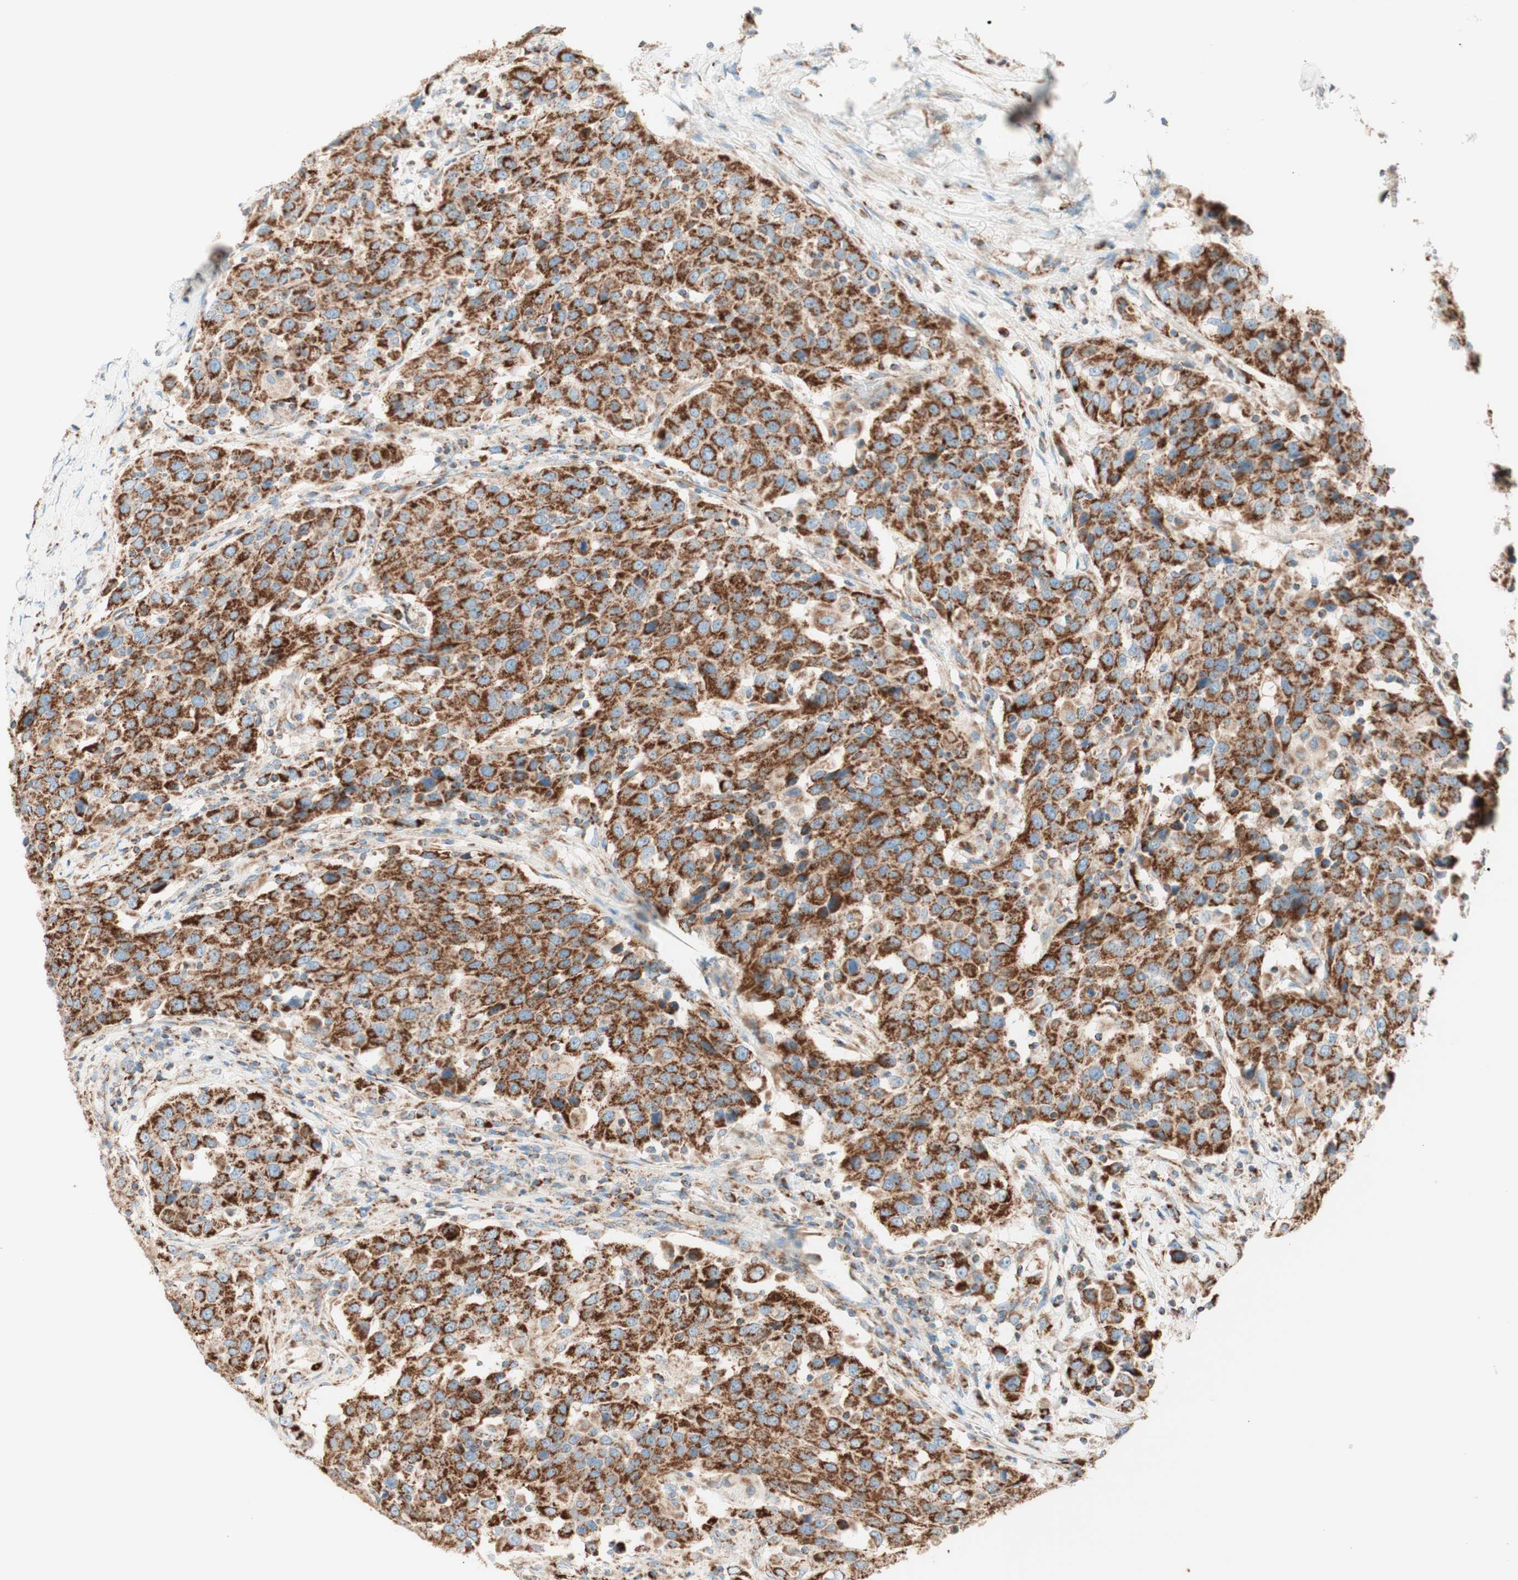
{"staining": {"intensity": "strong", "quantity": ">75%", "location": "cytoplasmic/membranous"}, "tissue": "urothelial cancer", "cell_type": "Tumor cells", "image_type": "cancer", "snomed": [{"axis": "morphology", "description": "Urothelial carcinoma, High grade"}, {"axis": "topography", "description": "Urinary bladder"}], "caption": "Protein staining of urothelial cancer tissue reveals strong cytoplasmic/membranous expression in about >75% of tumor cells.", "gene": "TOMM20", "patient": {"sex": "female", "age": 80}}